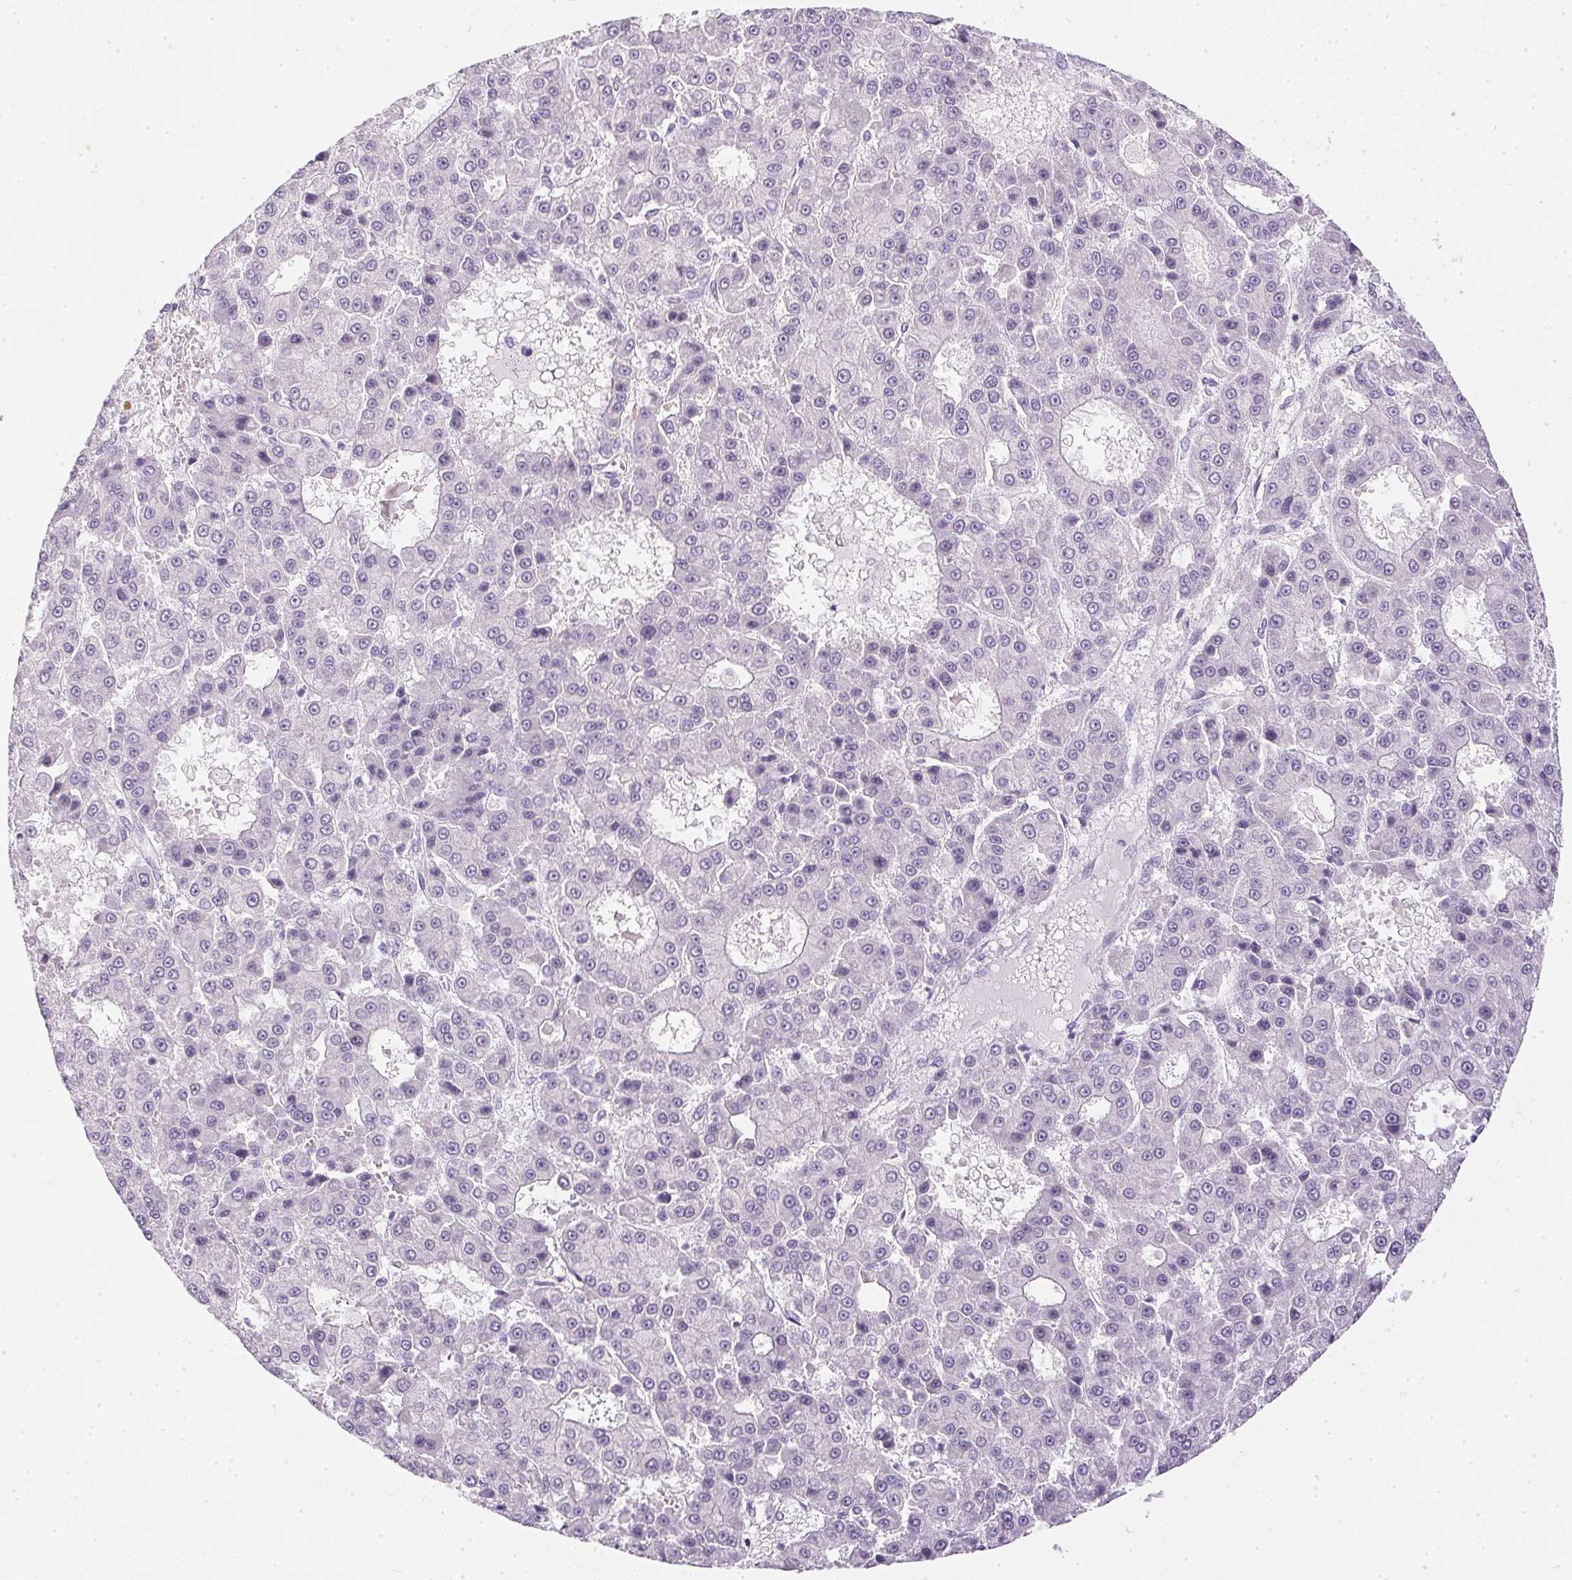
{"staining": {"intensity": "negative", "quantity": "none", "location": "none"}, "tissue": "liver cancer", "cell_type": "Tumor cells", "image_type": "cancer", "snomed": [{"axis": "morphology", "description": "Carcinoma, Hepatocellular, NOS"}, {"axis": "topography", "description": "Liver"}], "caption": "This is an immunohistochemistry micrograph of hepatocellular carcinoma (liver). There is no positivity in tumor cells.", "gene": "PPY", "patient": {"sex": "male", "age": 70}}